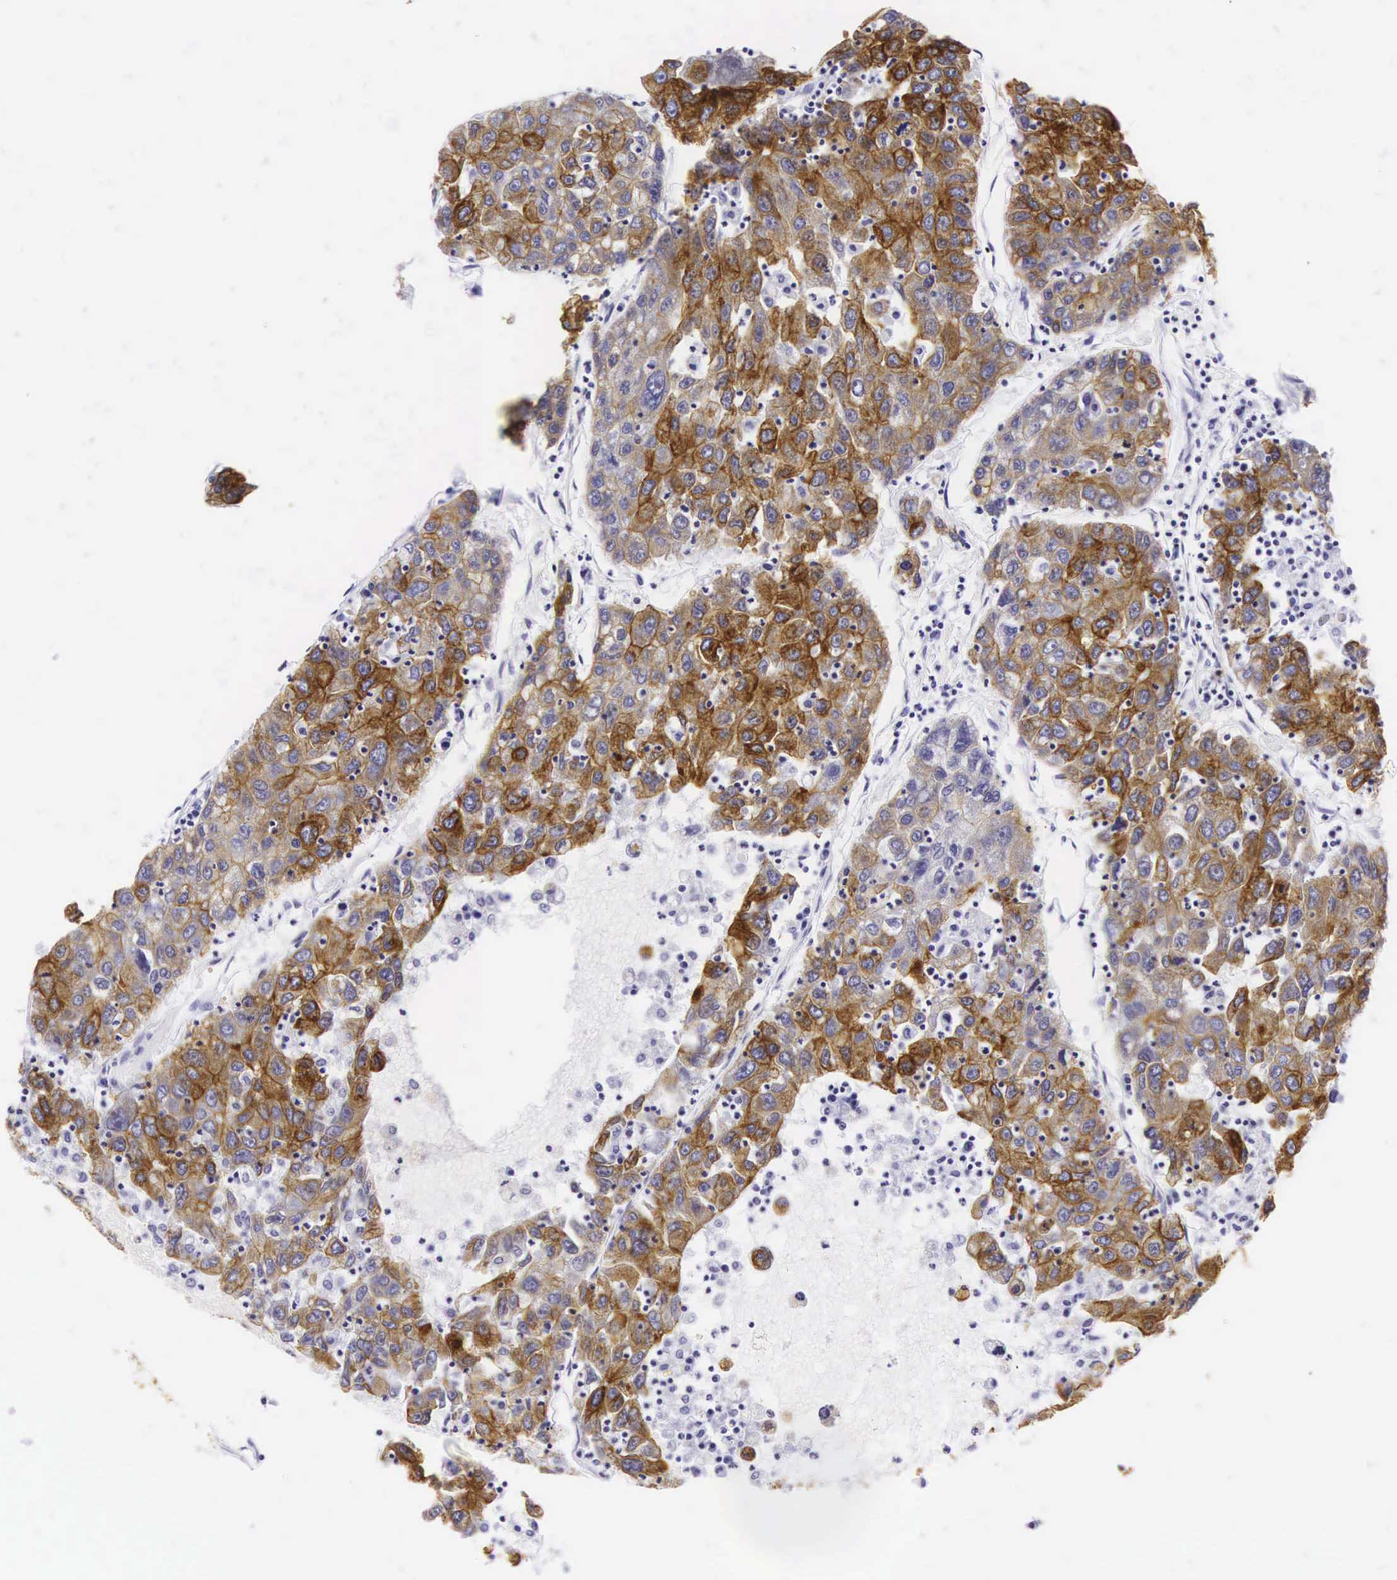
{"staining": {"intensity": "strong", "quantity": ">75%", "location": "cytoplasmic/membranous"}, "tissue": "liver cancer", "cell_type": "Tumor cells", "image_type": "cancer", "snomed": [{"axis": "morphology", "description": "Cholangiocarcinoma"}, {"axis": "topography", "description": "Liver"}], "caption": "About >75% of tumor cells in human liver cholangiocarcinoma display strong cytoplasmic/membranous protein positivity as visualized by brown immunohistochemical staining.", "gene": "KRT18", "patient": {"sex": "female", "age": 79}}